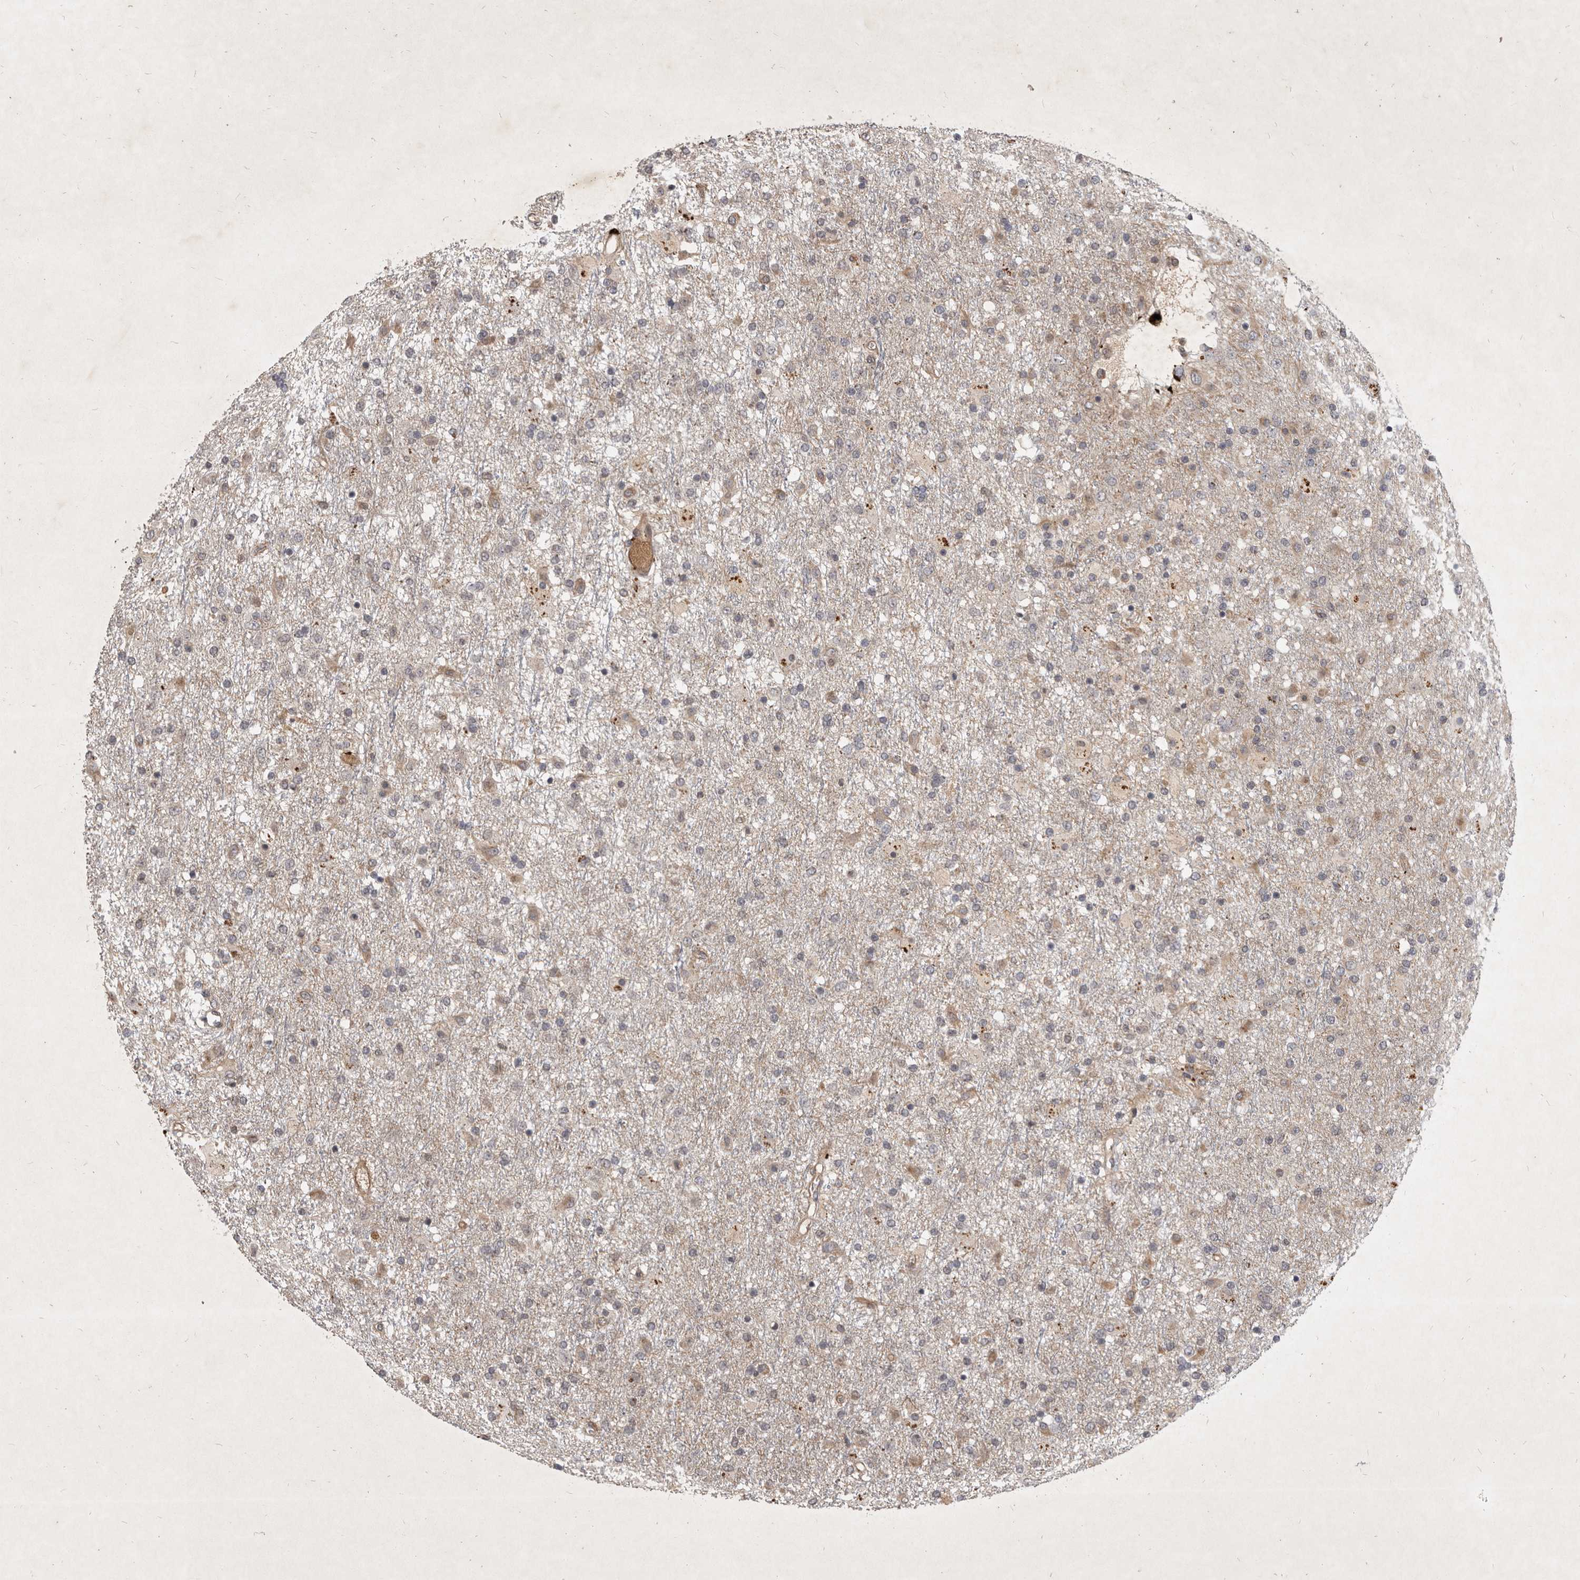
{"staining": {"intensity": "weak", "quantity": "<25%", "location": "cytoplasmic/membranous"}, "tissue": "glioma", "cell_type": "Tumor cells", "image_type": "cancer", "snomed": [{"axis": "morphology", "description": "Glioma, malignant, Low grade"}, {"axis": "topography", "description": "Brain"}], "caption": "Photomicrograph shows no significant protein expression in tumor cells of glioma.", "gene": "DNAJC28", "patient": {"sex": "male", "age": 65}}